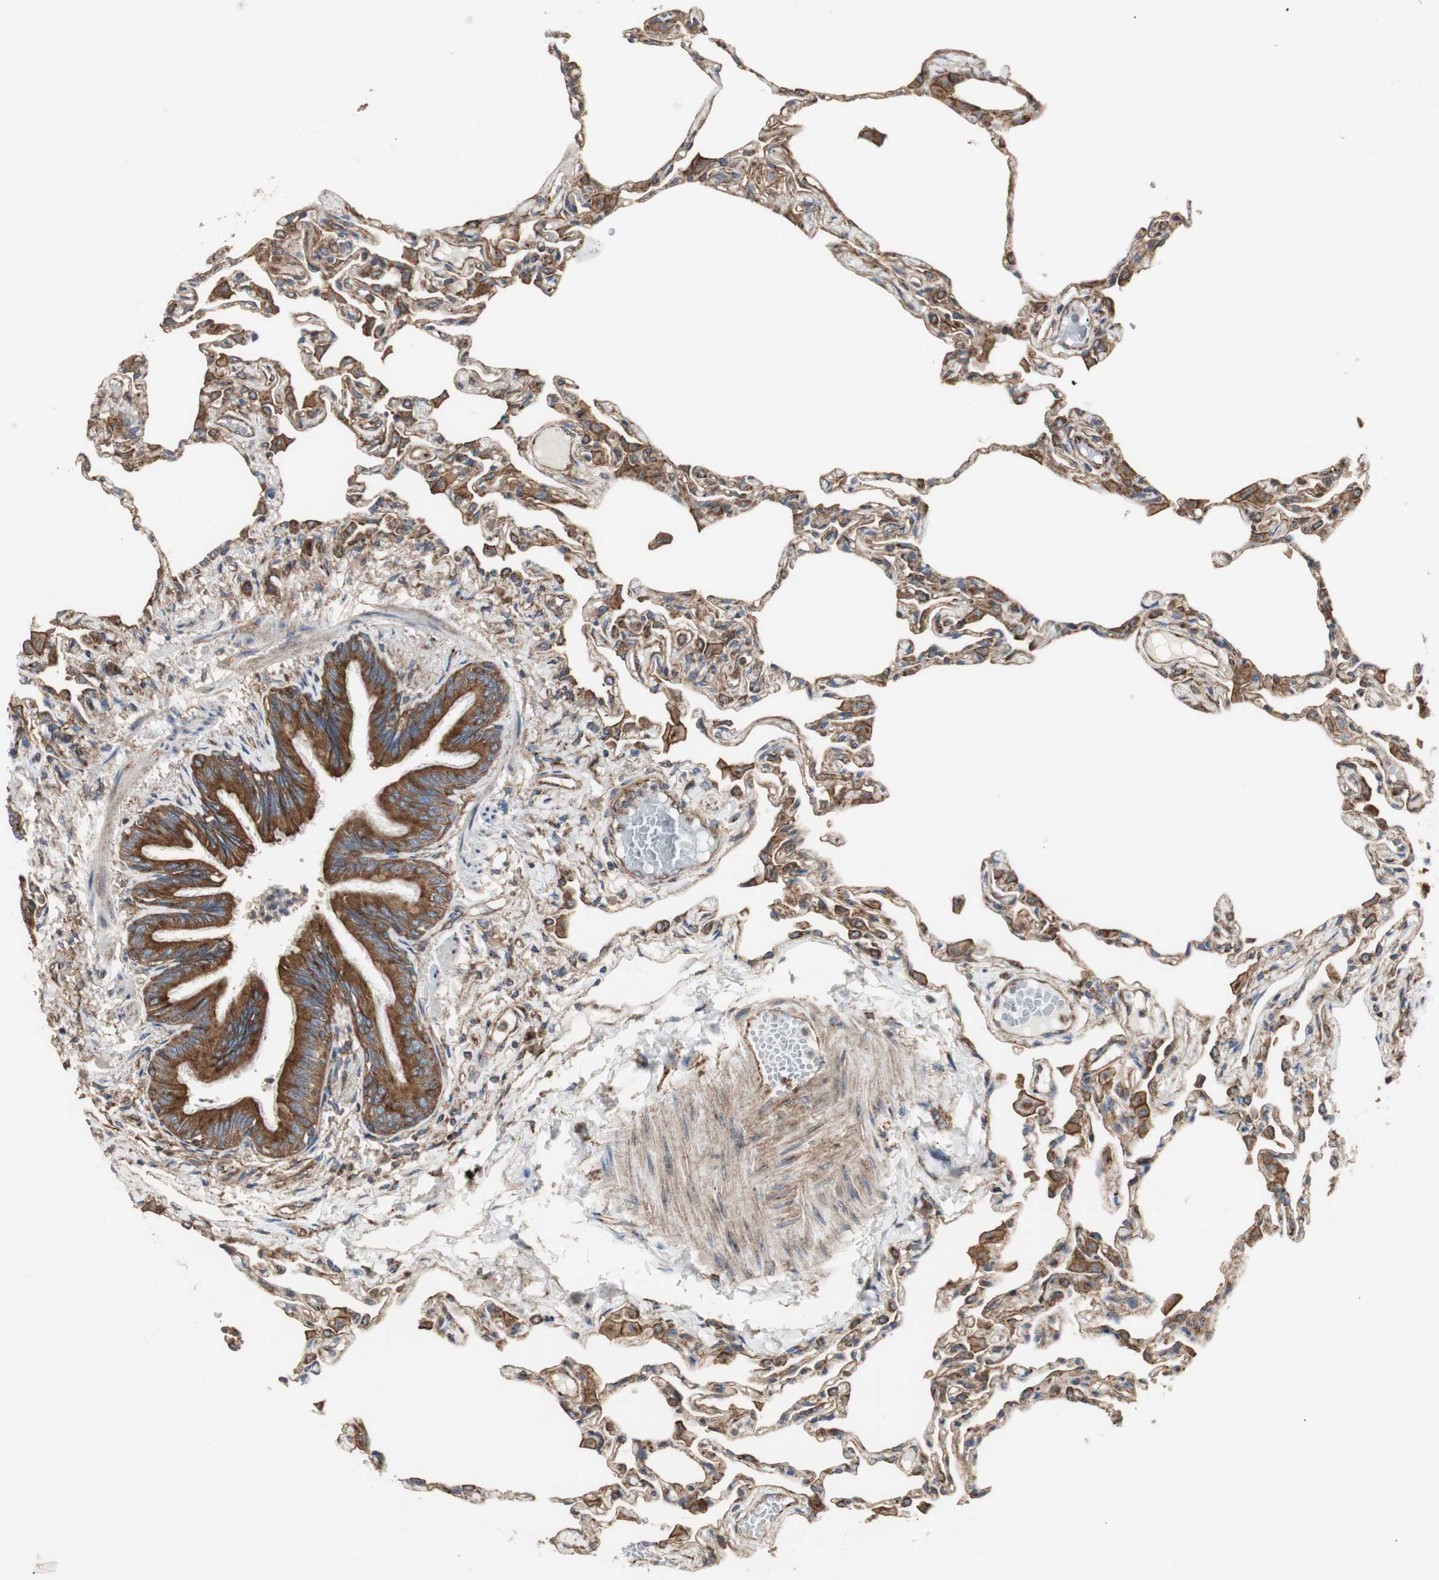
{"staining": {"intensity": "strong", "quantity": ">75%", "location": "cytoplasmic/membranous"}, "tissue": "lung", "cell_type": "Alveolar cells", "image_type": "normal", "snomed": [{"axis": "morphology", "description": "Normal tissue, NOS"}, {"axis": "topography", "description": "Lung"}], "caption": "A histopathology image of human lung stained for a protein exhibits strong cytoplasmic/membranous brown staining in alveolar cells. (IHC, brightfield microscopy, high magnification).", "gene": "H6PD", "patient": {"sex": "female", "age": 49}}